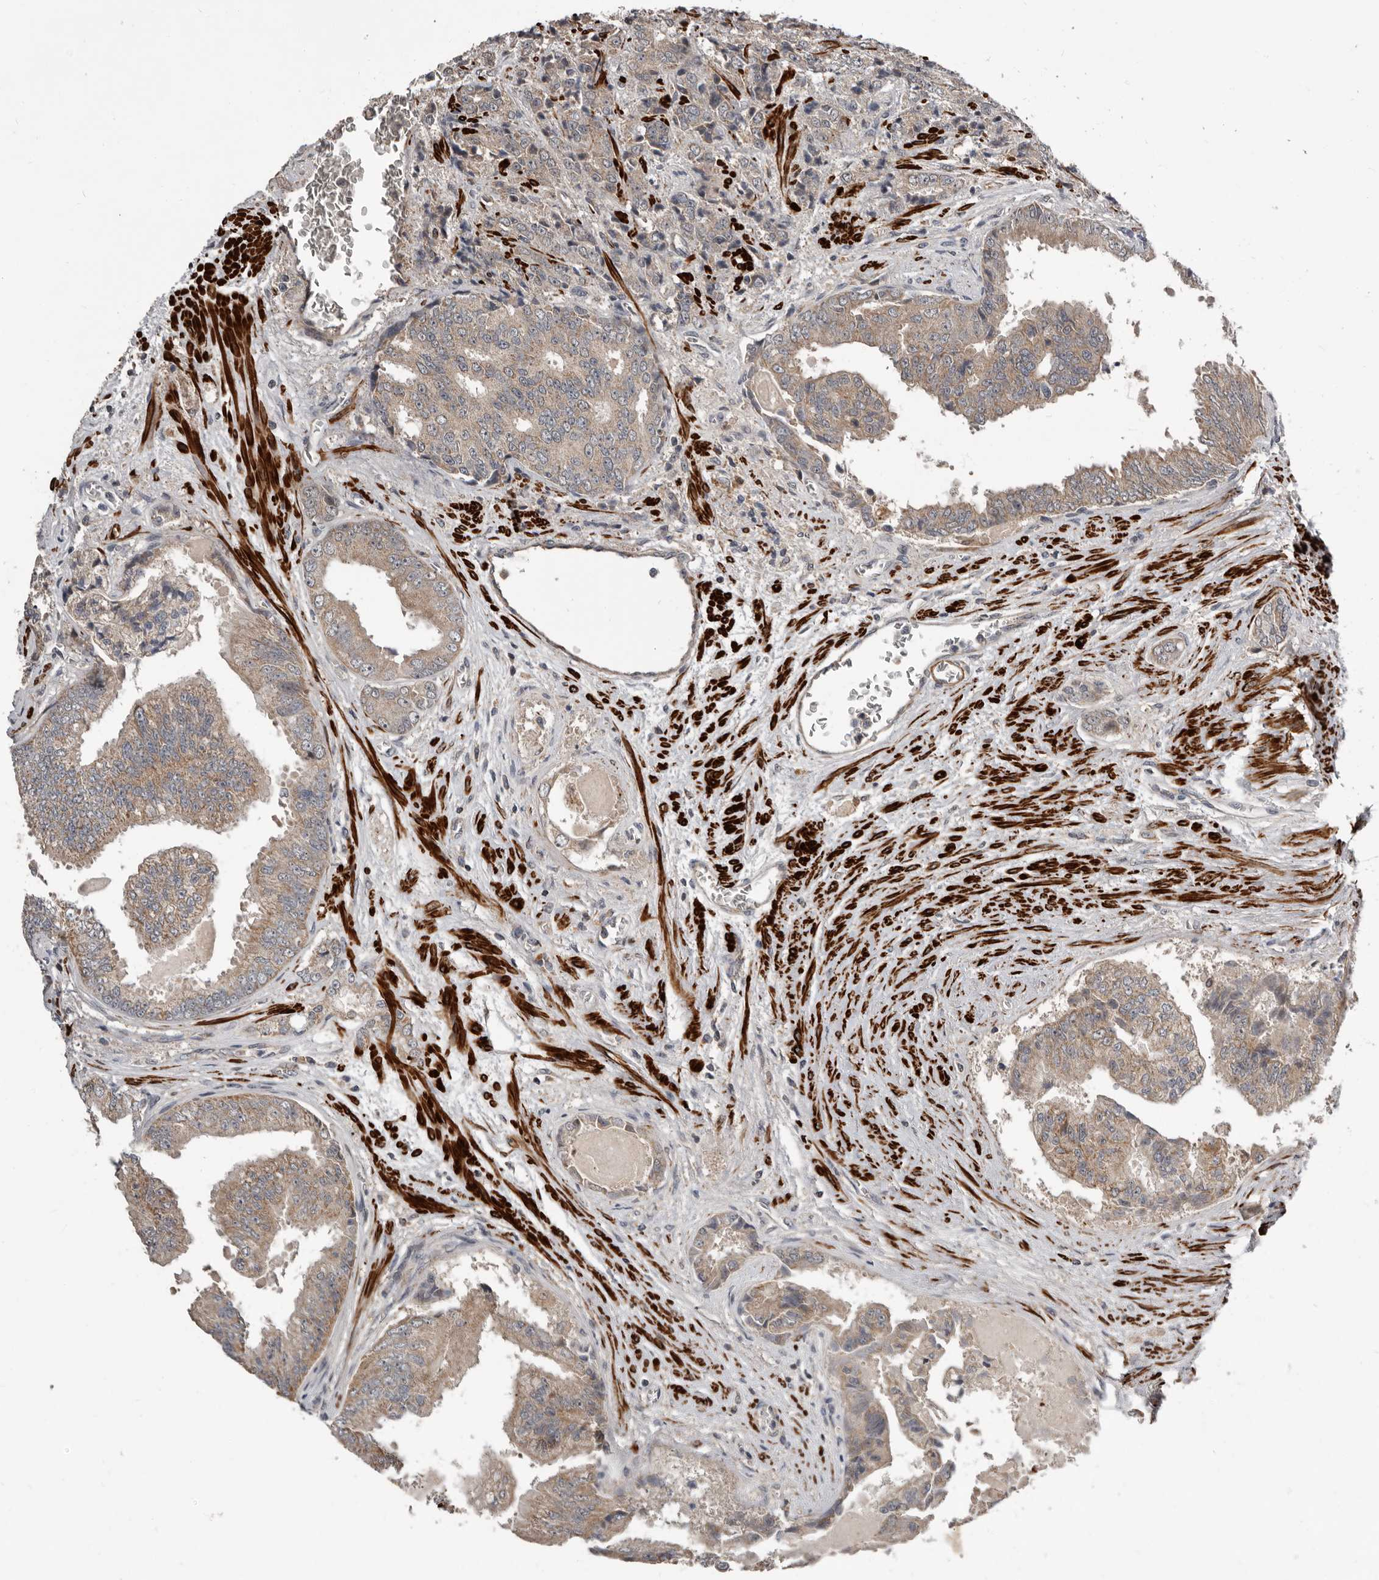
{"staining": {"intensity": "moderate", "quantity": ">75%", "location": "cytoplasmic/membranous"}, "tissue": "prostate cancer", "cell_type": "Tumor cells", "image_type": "cancer", "snomed": [{"axis": "morphology", "description": "Adenocarcinoma, High grade"}, {"axis": "topography", "description": "Prostate"}], "caption": "High-power microscopy captured an immunohistochemistry (IHC) histopathology image of adenocarcinoma (high-grade) (prostate), revealing moderate cytoplasmic/membranous staining in approximately >75% of tumor cells. The staining was performed using DAB (3,3'-diaminobenzidine), with brown indicating positive protein expression. Nuclei are stained blue with hematoxylin.", "gene": "FGFR4", "patient": {"sex": "male", "age": 58}}